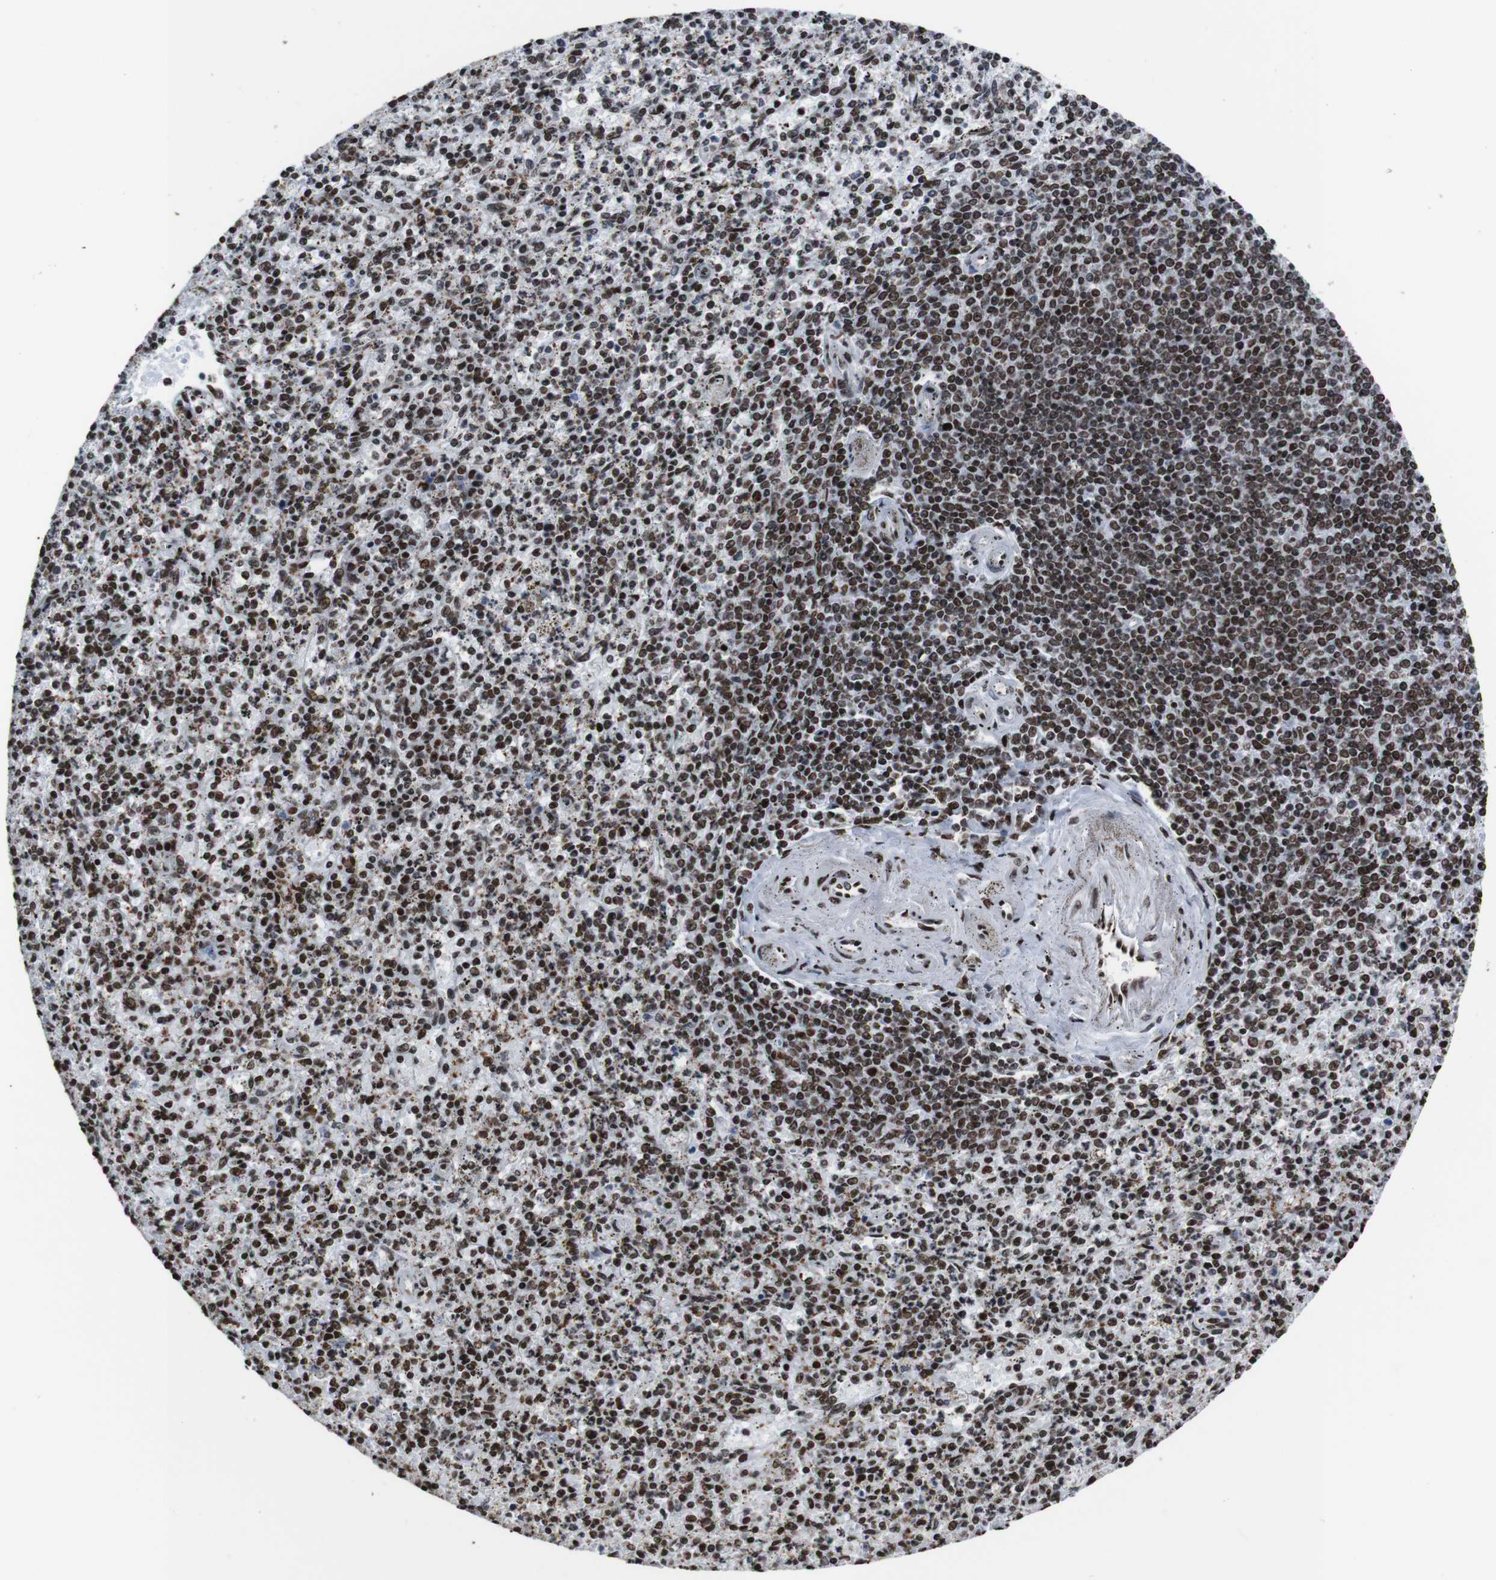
{"staining": {"intensity": "strong", "quantity": ">75%", "location": "nuclear"}, "tissue": "spleen", "cell_type": "Cells in red pulp", "image_type": "normal", "snomed": [{"axis": "morphology", "description": "Normal tissue, NOS"}, {"axis": "topography", "description": "Spleen"}], "caption": "Strong nuclear expression for a protein is seen in about >75% of cells in red pulp of normal spleen using immunohistochemistry.", "gene": "ROMO1", "patient": {"sex": "male", "age": 72}}